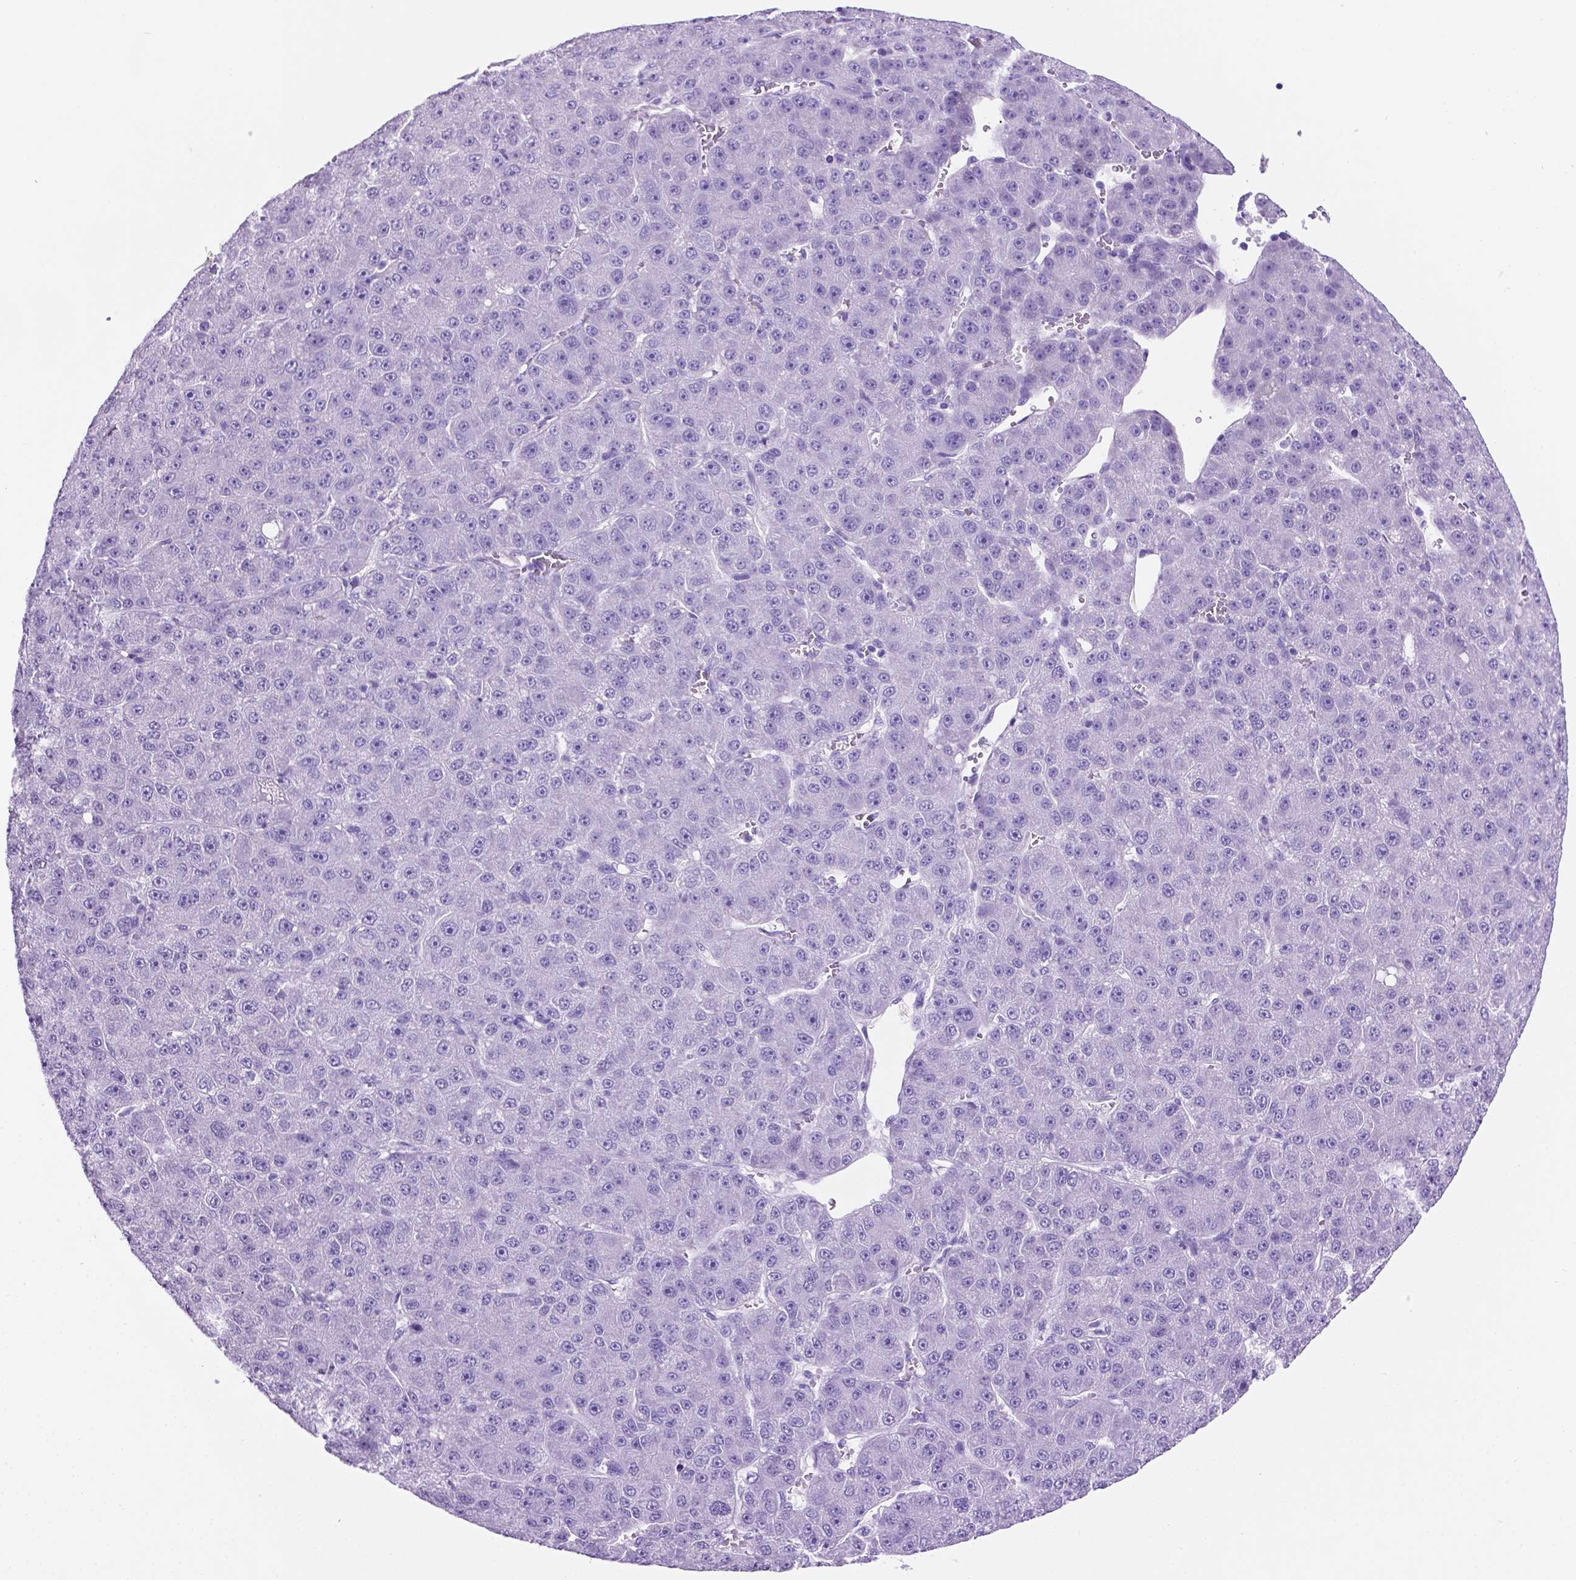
{"staining": {"intensity": "negative", "quantity": "none", "location": "none"}, "tissue": "liver cancer", "cell_type": "Tumor cells", "image_type": "cancer", "snomed": [{"axis": "morphology", "description": "Carcinoma, Hepatocellular, NOS"}, {"axis": "topography", "description": "Liver"}], "caption": "IHC image of liver cancer stained for a protein (brown), which demonstrates no staining in tumor cells.", "gene": "C17orf107", "patient": {"sex": "male", "age": 67}}